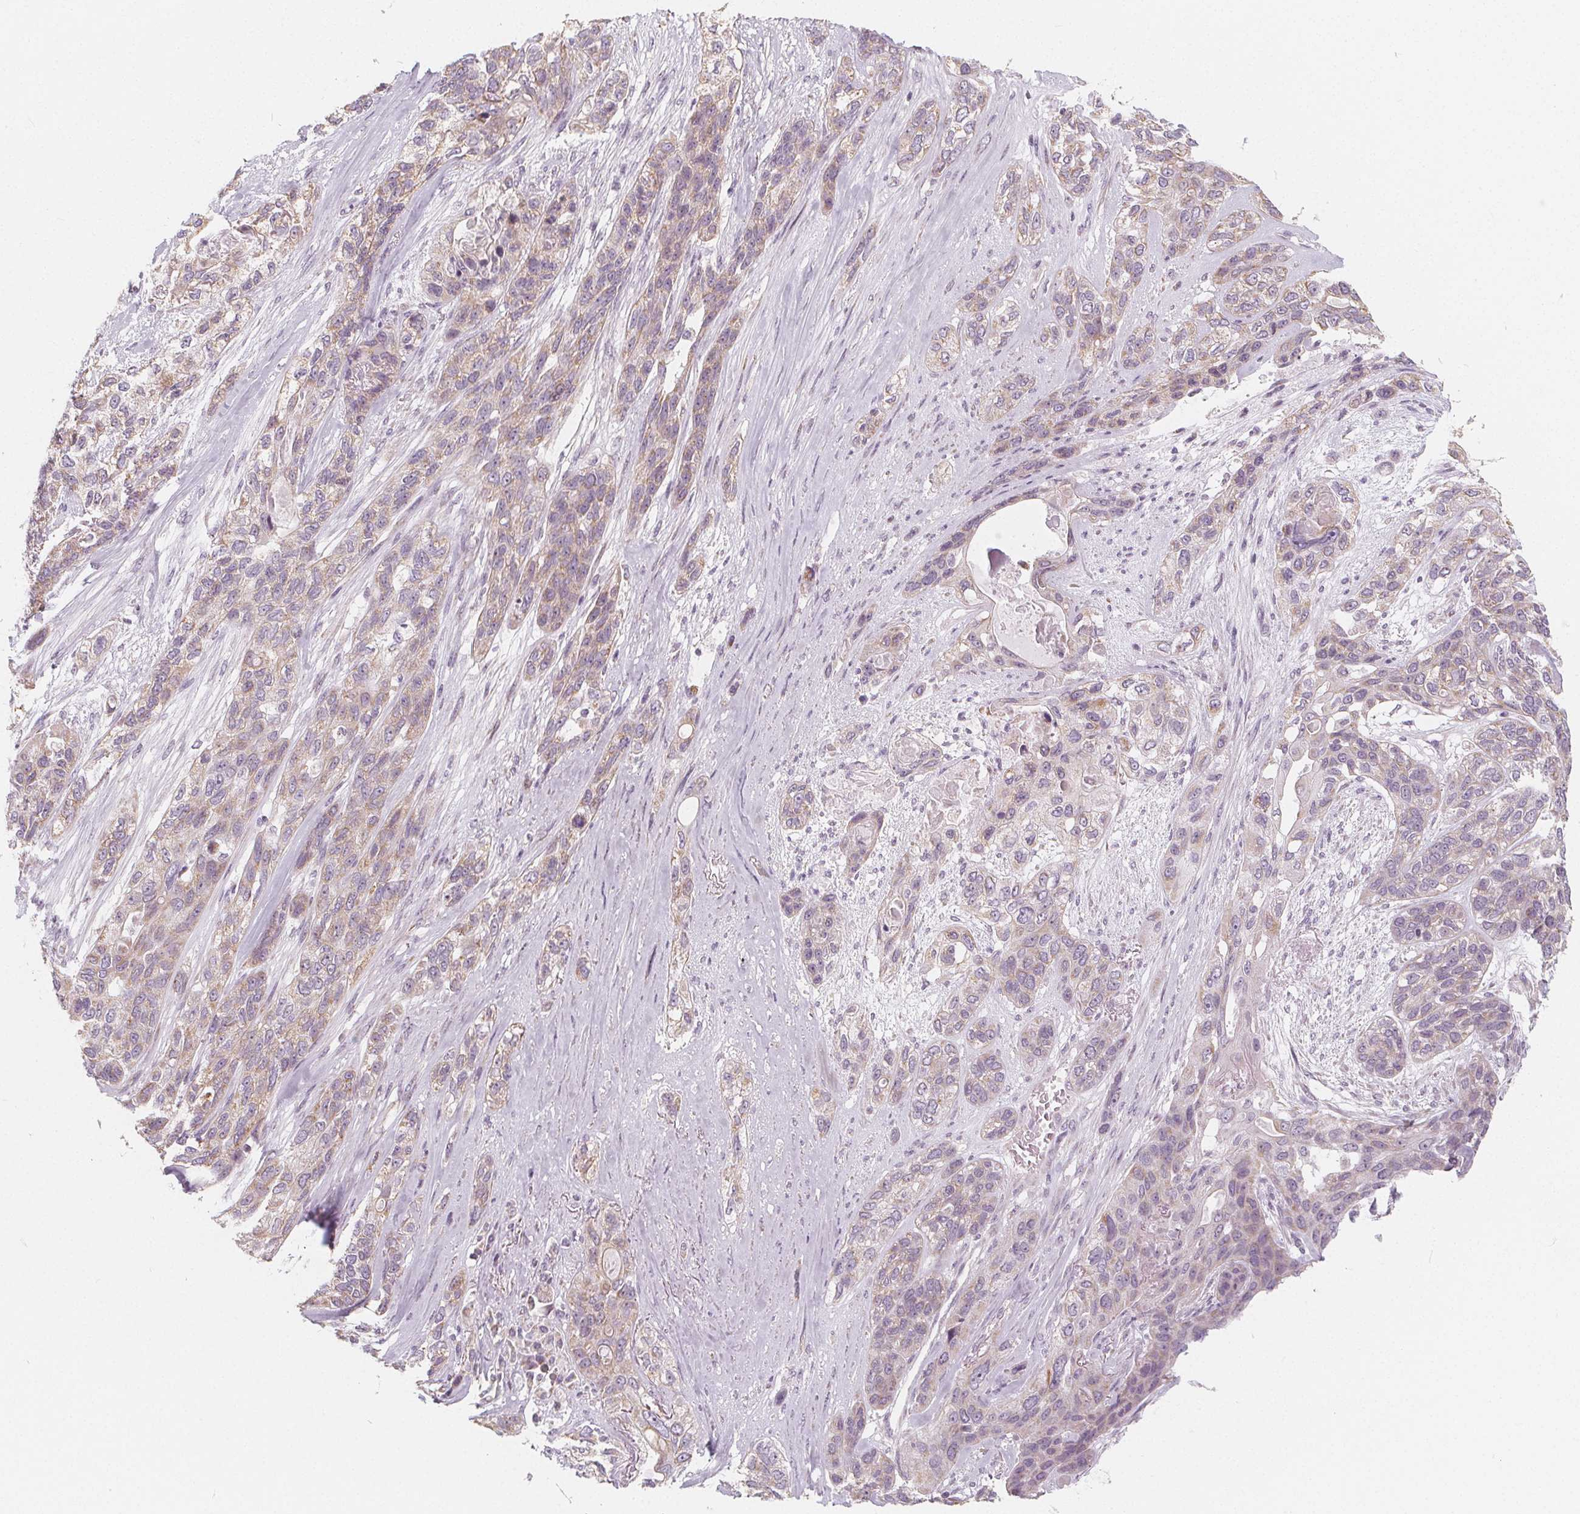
{"staining": {"intensity": "weak", "quantity": ">75%", "location": "cytoplasmic/membranous"}, "tissue": "lung cancer", "cell_type": "Tumor cells", "image_type": "cancer", "snomed": [{"axis": "morphology", "description": "Squamous cell carcinoma, NOS"}, {"axis": "topography", "description": "Lung"}], "caption": "Immunohistochemistry (IHC) photomicrograph of lung squamous cell carcinoma stained for a protein (brown), which exhibits low levels of weak cytoplasmic/membranous staining in approximately >75% of tumor cells.", "gene": "NUP210L", "patient": {"sex": "female", "age": 70}}